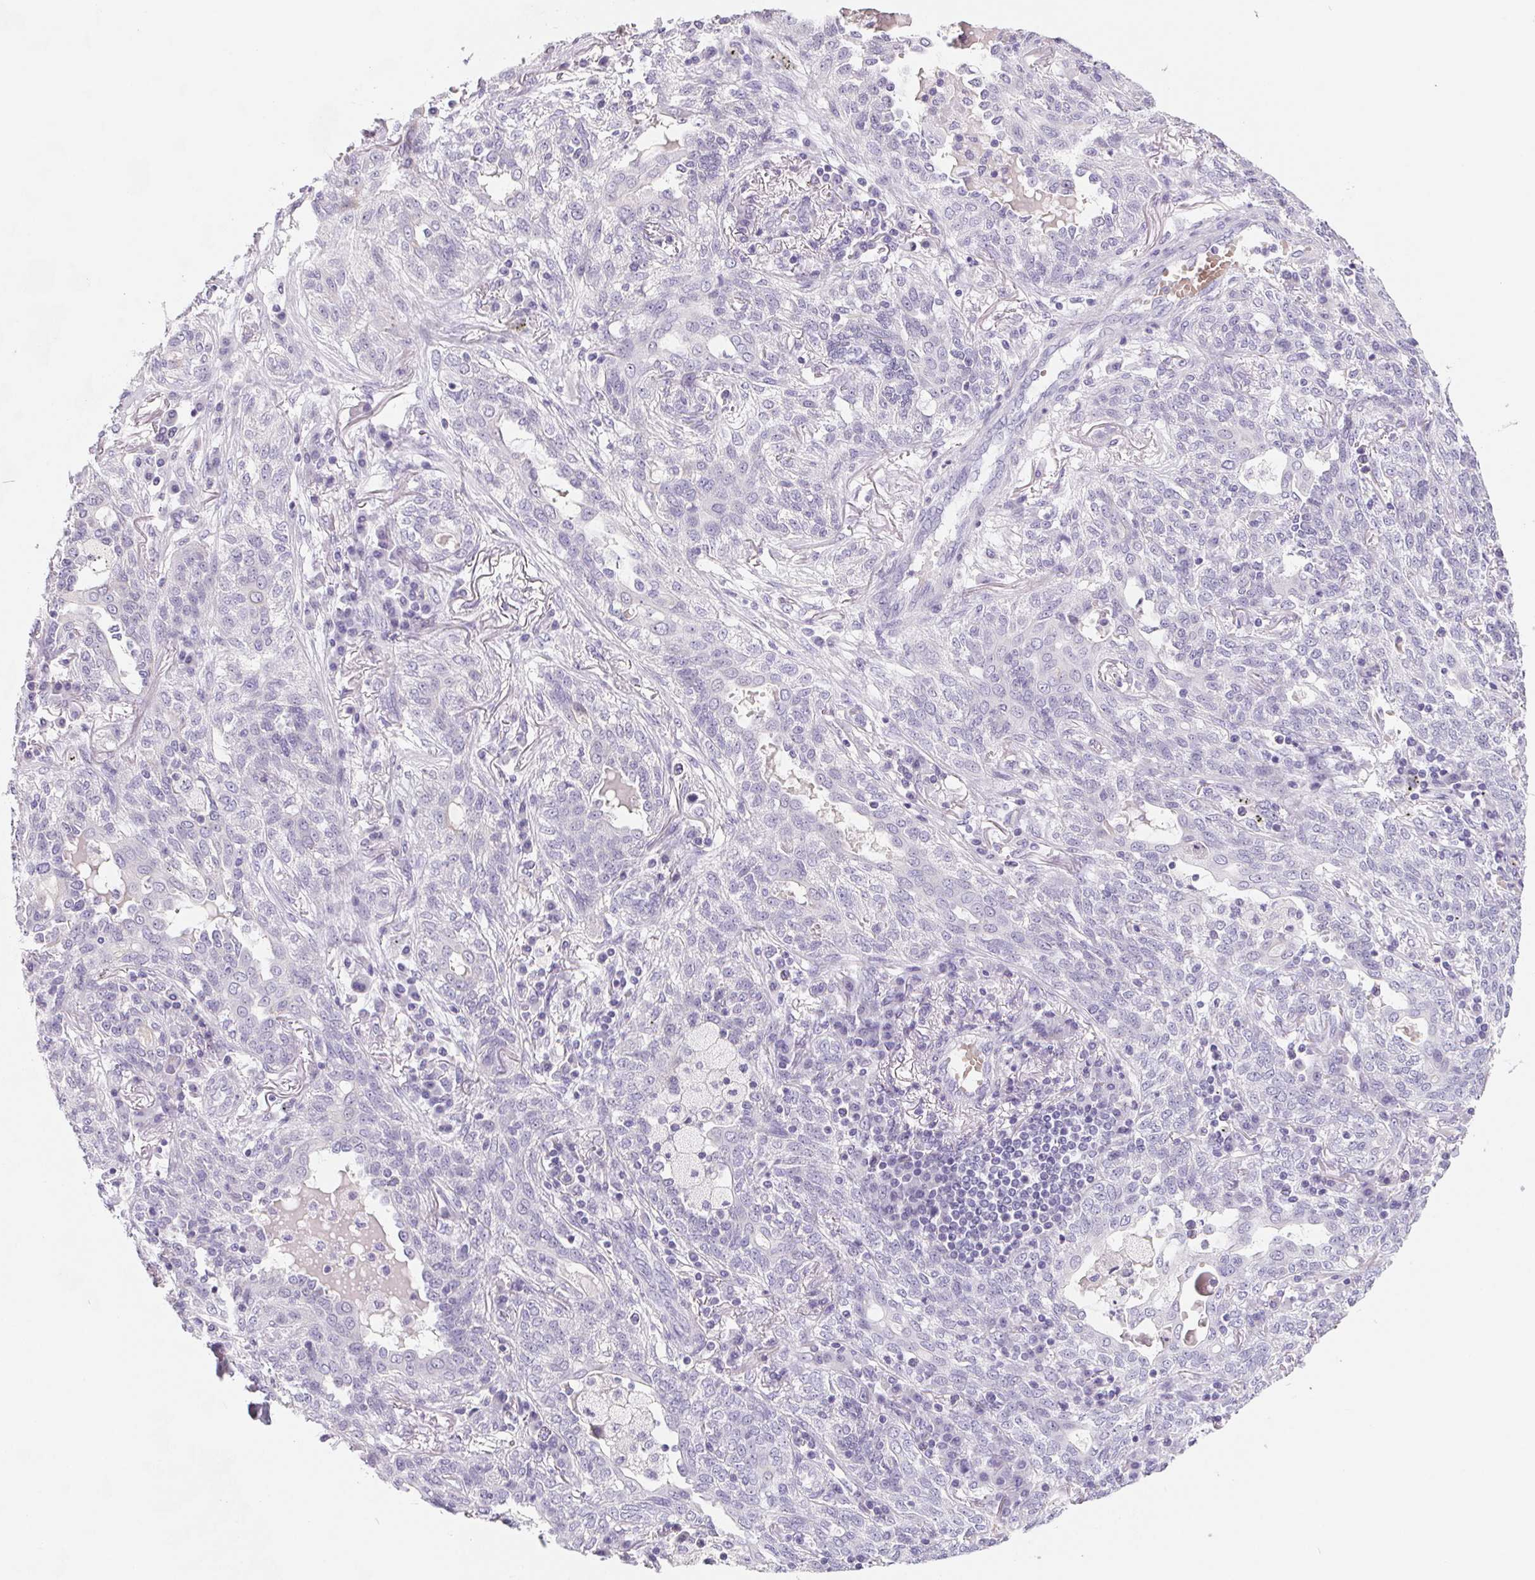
{"staining": {"intensity": "negative", "quantity": "none", "location": "none"}, "tissue": "lung cancer", "cell_type": "Tumor cells", "image_type": "cancer", "snomed": [{"axis": "morphology", "description": "Squamous cell carcinoma, NOS"}, {"axis": "topography", "description": "Lung"}], "caption": "The immunohistochemistry (IHC) photomicrograph has no significant expression in tumor cells of lung squamous cell carcinoma tissue.", "gene": "FDX1", "patient": {"sex": "female", "age": 70}}